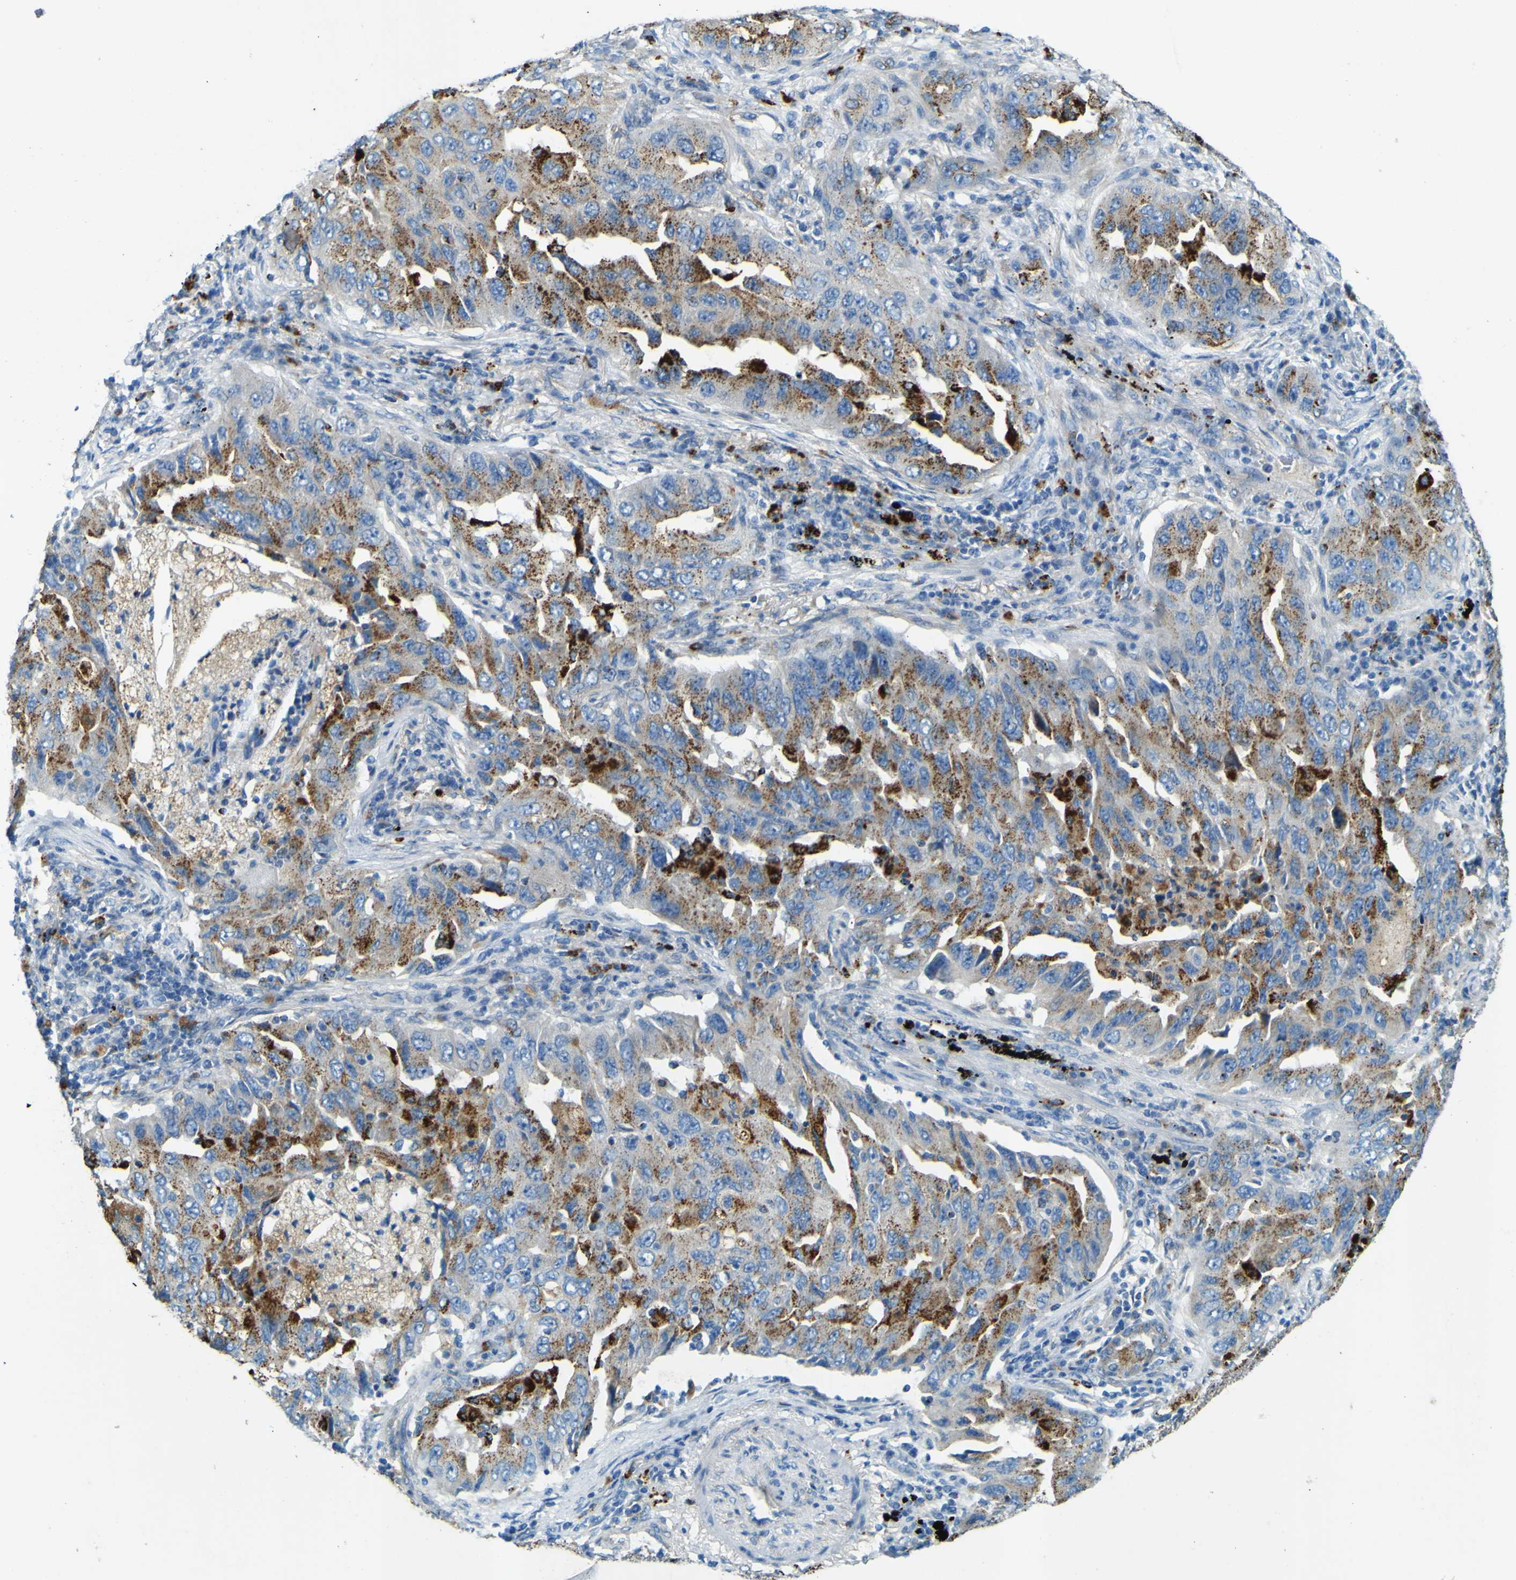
{"staining": {"intensity": "strong", "quantity": "25%-75%", "location": "cytoplasmic/membranous"}, "tissue": "lung cancer", "cell_type": "Tumor cells", "image_type": "cancer", "snomed": [{"axis": "morphology", "description": "Adenocarcinoma, NOS"}, {"axis": "topography", "description": "Lung"}], "caption": "Protein staining shows strong cytoplasmic/membranous positivity in approximately 25%-75% of tumor cells in lung cancer.", "gene": "PDE9A", "patient": {"sex": "female", "age": 65}}